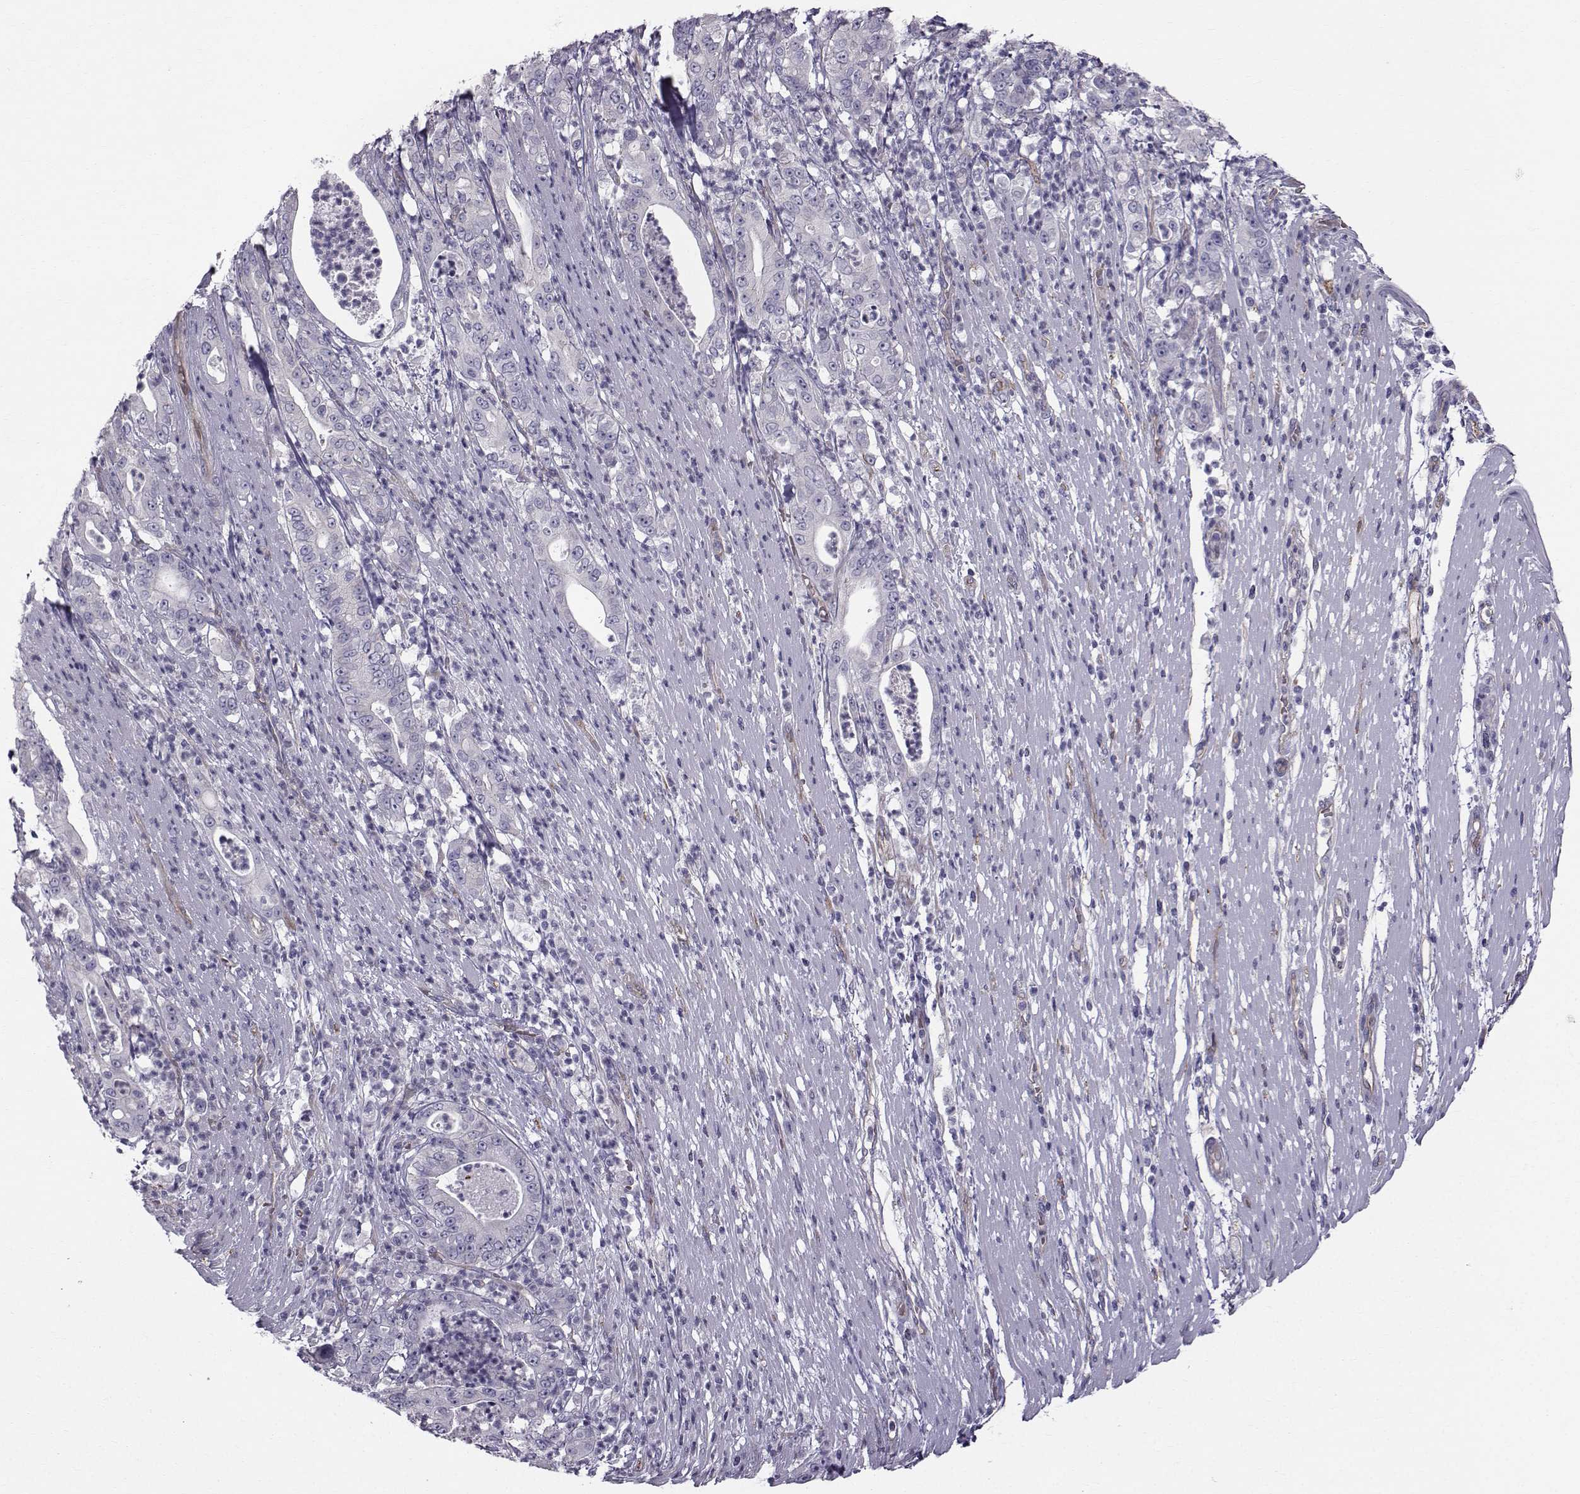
{"staining": {"intensity": "weak", "quantity": "<25%", "location": "cytoplasmic/membranous"}, "tissue": "pancreatic cancer", "cell_type": "Tumor cells", "image_type": "cancer", "snomed": [{"axis": "morphology", "description": "Adenocarcinoma, NOS"}, {"axis": "topography", "description": "Pancreas"}], "caption": "DAB (3,3'-diaminobenzidine) immunohistochemical staining of human adenocarcinoma (pancreatic) exhibits no significant staining in tumor cells. (DAB immunohistochemistry (IHC) with hematoxylin counter stain).", "gene": "QPCT", "patient": {"sex": "male", "age": 71}}